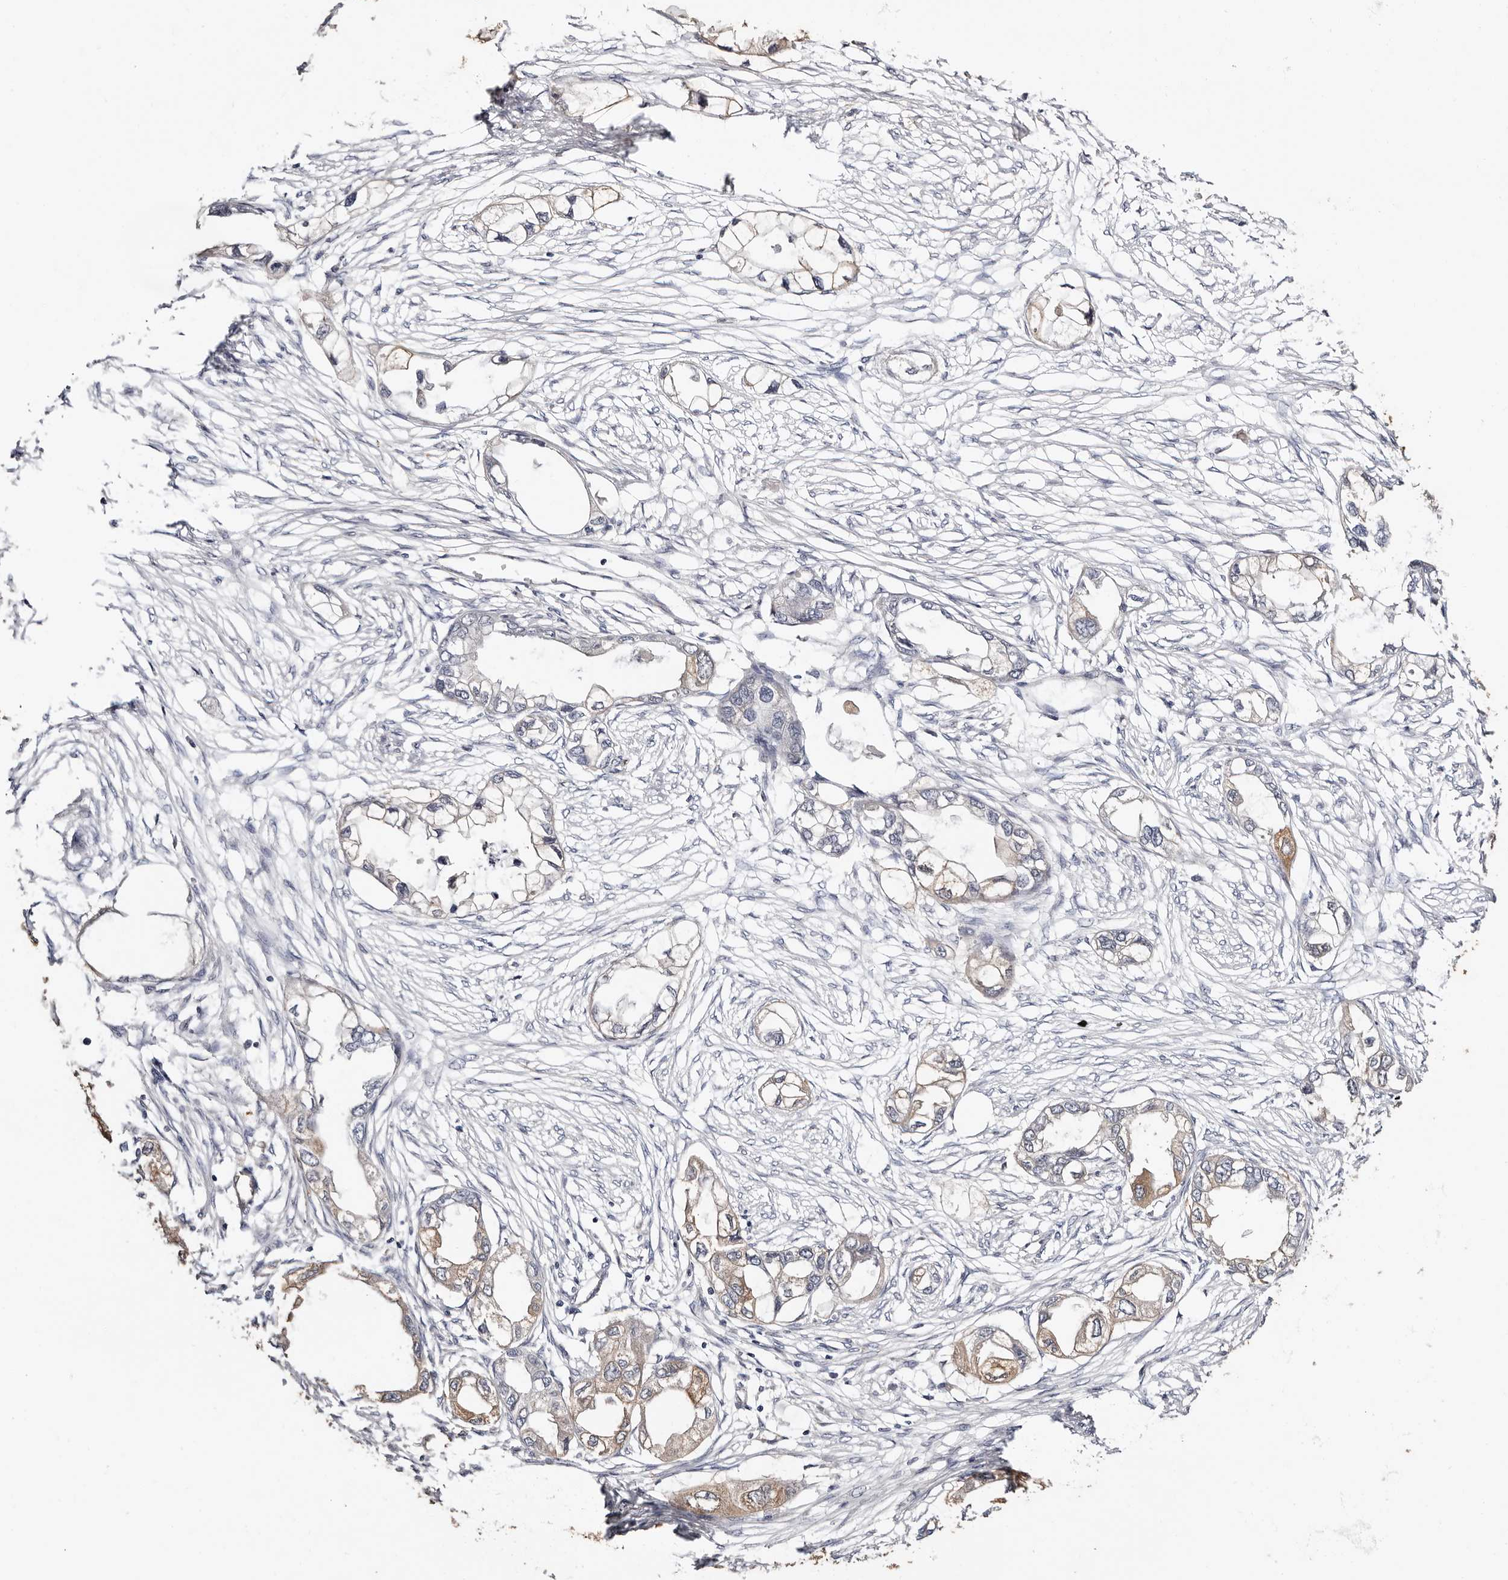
{"staining": {"intensity": "weak", "quantity": "<25%", "location": "cytoplasmic/membranous"}, "tissue": "endometrial cancer", "cell_type": "Tumor cells", "image_type": "cancer", "snomed": [{"axis": "morphology", "description": "Adenocarcinoma, NOS"}, {"axis": "morphology", "description": "Adenocarcinoma, metastatic, NOS"}, {"axis": "topography", "description": "Adipose tissue"}, {"axis": "topography", "description": "Endometrium"}], "caption": "DAB (3,3'-diaminobenzidine) immunohistochemical staining of human endometrial cancer exhibits no significant expression in tumor cells. (DAB (3,3'-diaminobenzidine) immunohistochemistry (IHC) with hematoxylin counter stain).", "gene": "TGM2", "patient": {"sex": "female", "age": 67}}